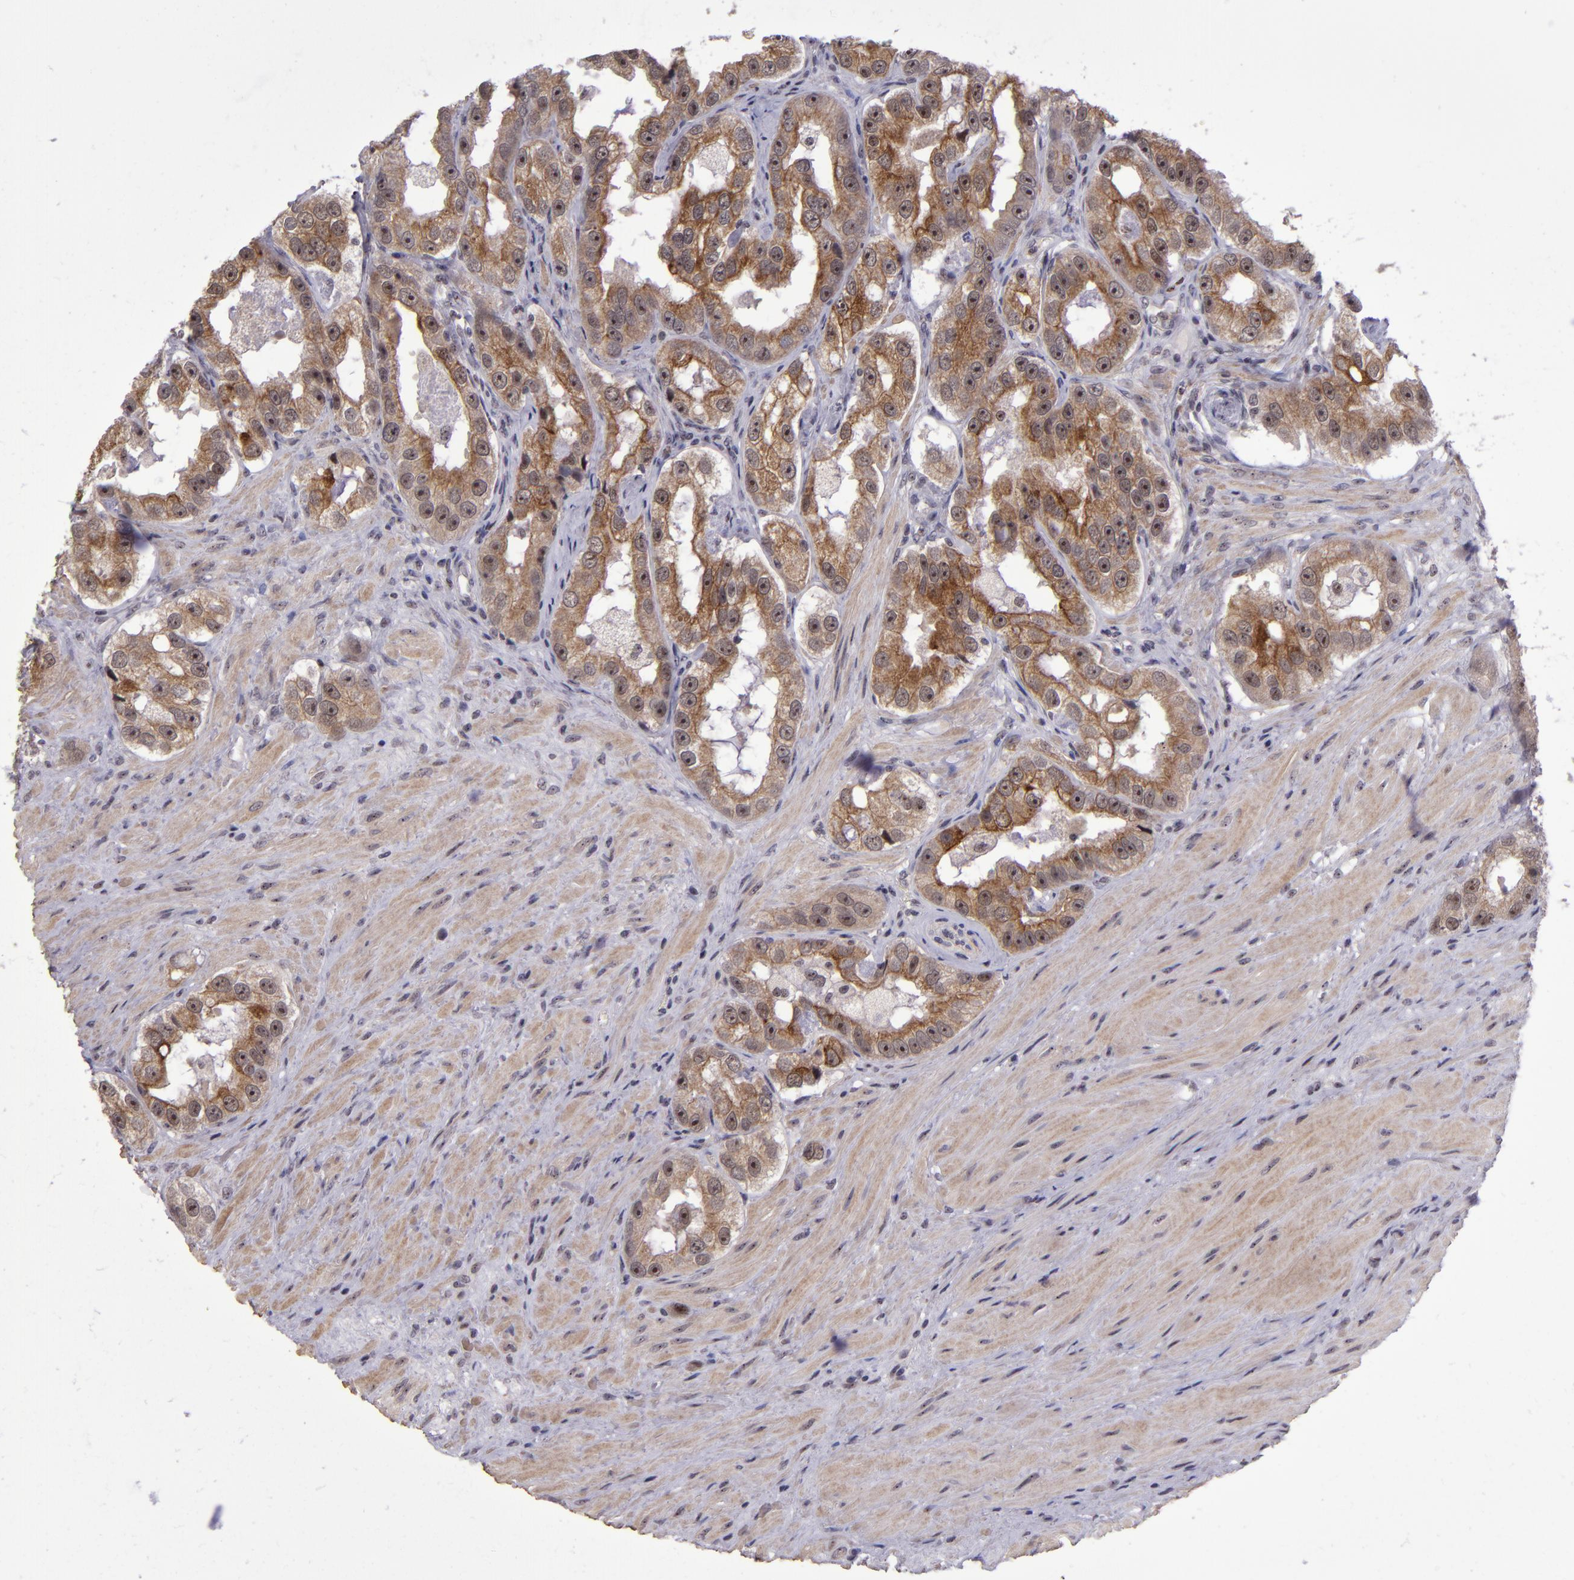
{"staining": {"intensity": "moderate", "quantity": ">75%", "location": "cytoplasmic/membranous"}, "tissue": "prostate cancer", "cell_type": "Tumor cells", "image_type": "cancer", "snomed": [{"axis": "morphology", "description": "Adenocarcinoma, High grade"}, {"axis": "topography", "description": "Prostate"}], "caption": "A brown stain highlights moderate cytoplasmic/membranous positivity of a protein in prostate cancer tumor cells.", "gene": "PCNX4", "patient": {"sex": "male", "age": 63}}